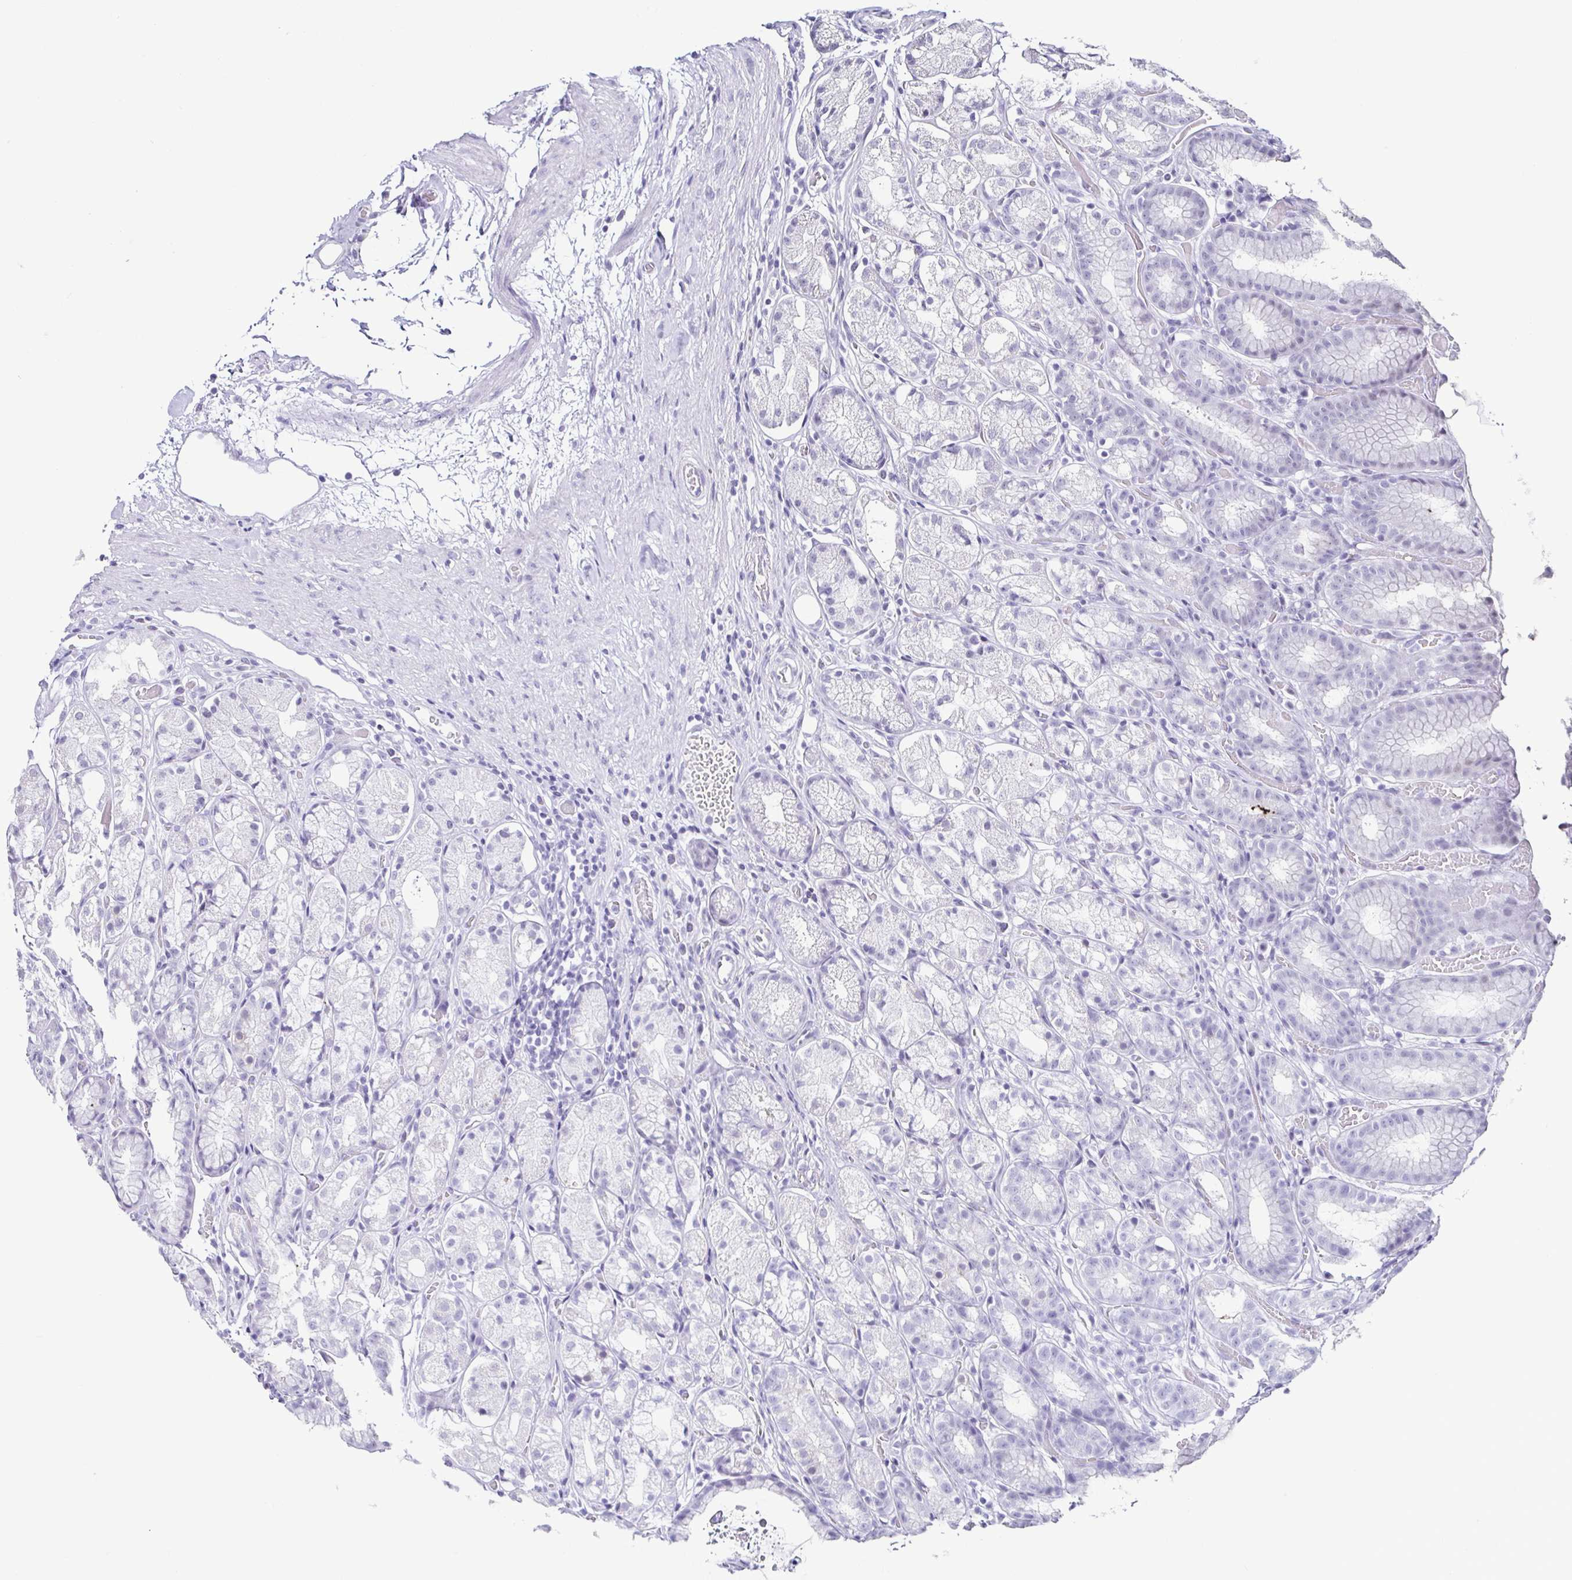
{"staining": {"intensity": "negative", "quantity": "none", "location": "none"}, "tissue": "stomach", "cell_type": "Glandular cells", "image_type": "normal", "snomed": [{"axis": "morphology", "description": "Normal tissue, NOS"}, {"axis": "topography", "description": "Stomach"}], "caption": "This micrograph is of benign stomach stained with immunohistochemistry (IHC) to label a protein in brown with the nuclei are counter-stained blue. There is no expression in glandular cells.", "gene": "ESX1", "patient": {"sex": "male", "age": 70}}